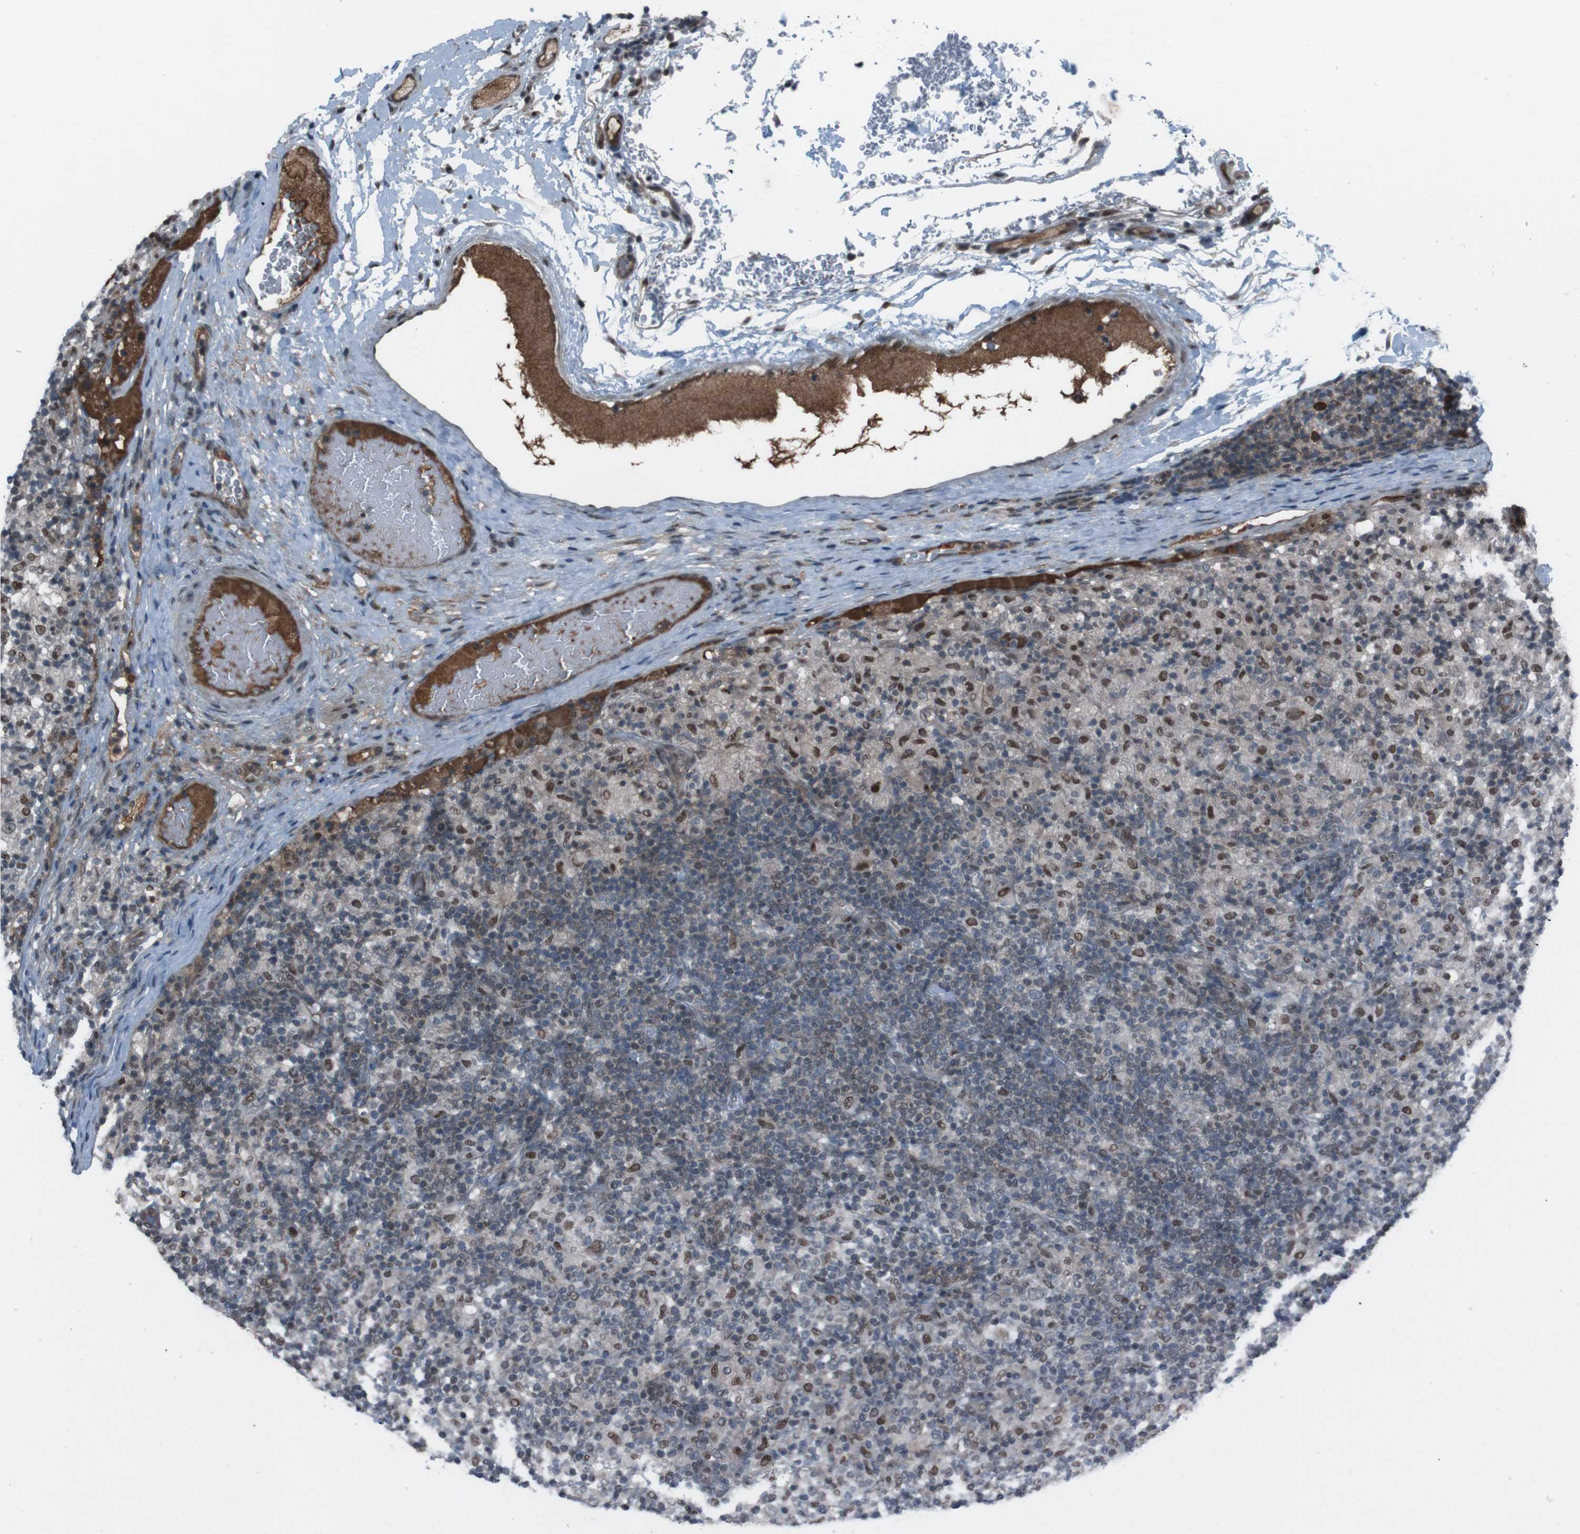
{"staining": {"intensity": "weak", "quantity": "25%-75%", "location": "nuclear"}, "tissue": "lymphoma", "cell_type": "Tumor cells", "image_type": "cancer", "snomed": [{"axis": "morphology", "description": "Hodgkin's disease, NOS"}, {"axis": "topography", "description": "Lymph node"}], "caption": "The micrograph shows immunohistochemical staining of Hodgkin's disease. There is weak nuclear staining is identified in about 25%-75% of tumor cells. (brown staining indicates protein expression, while blue staining denotes nuclei).", "gene": "SS18L1", "patient": {"sex": "male", "age": 70}}